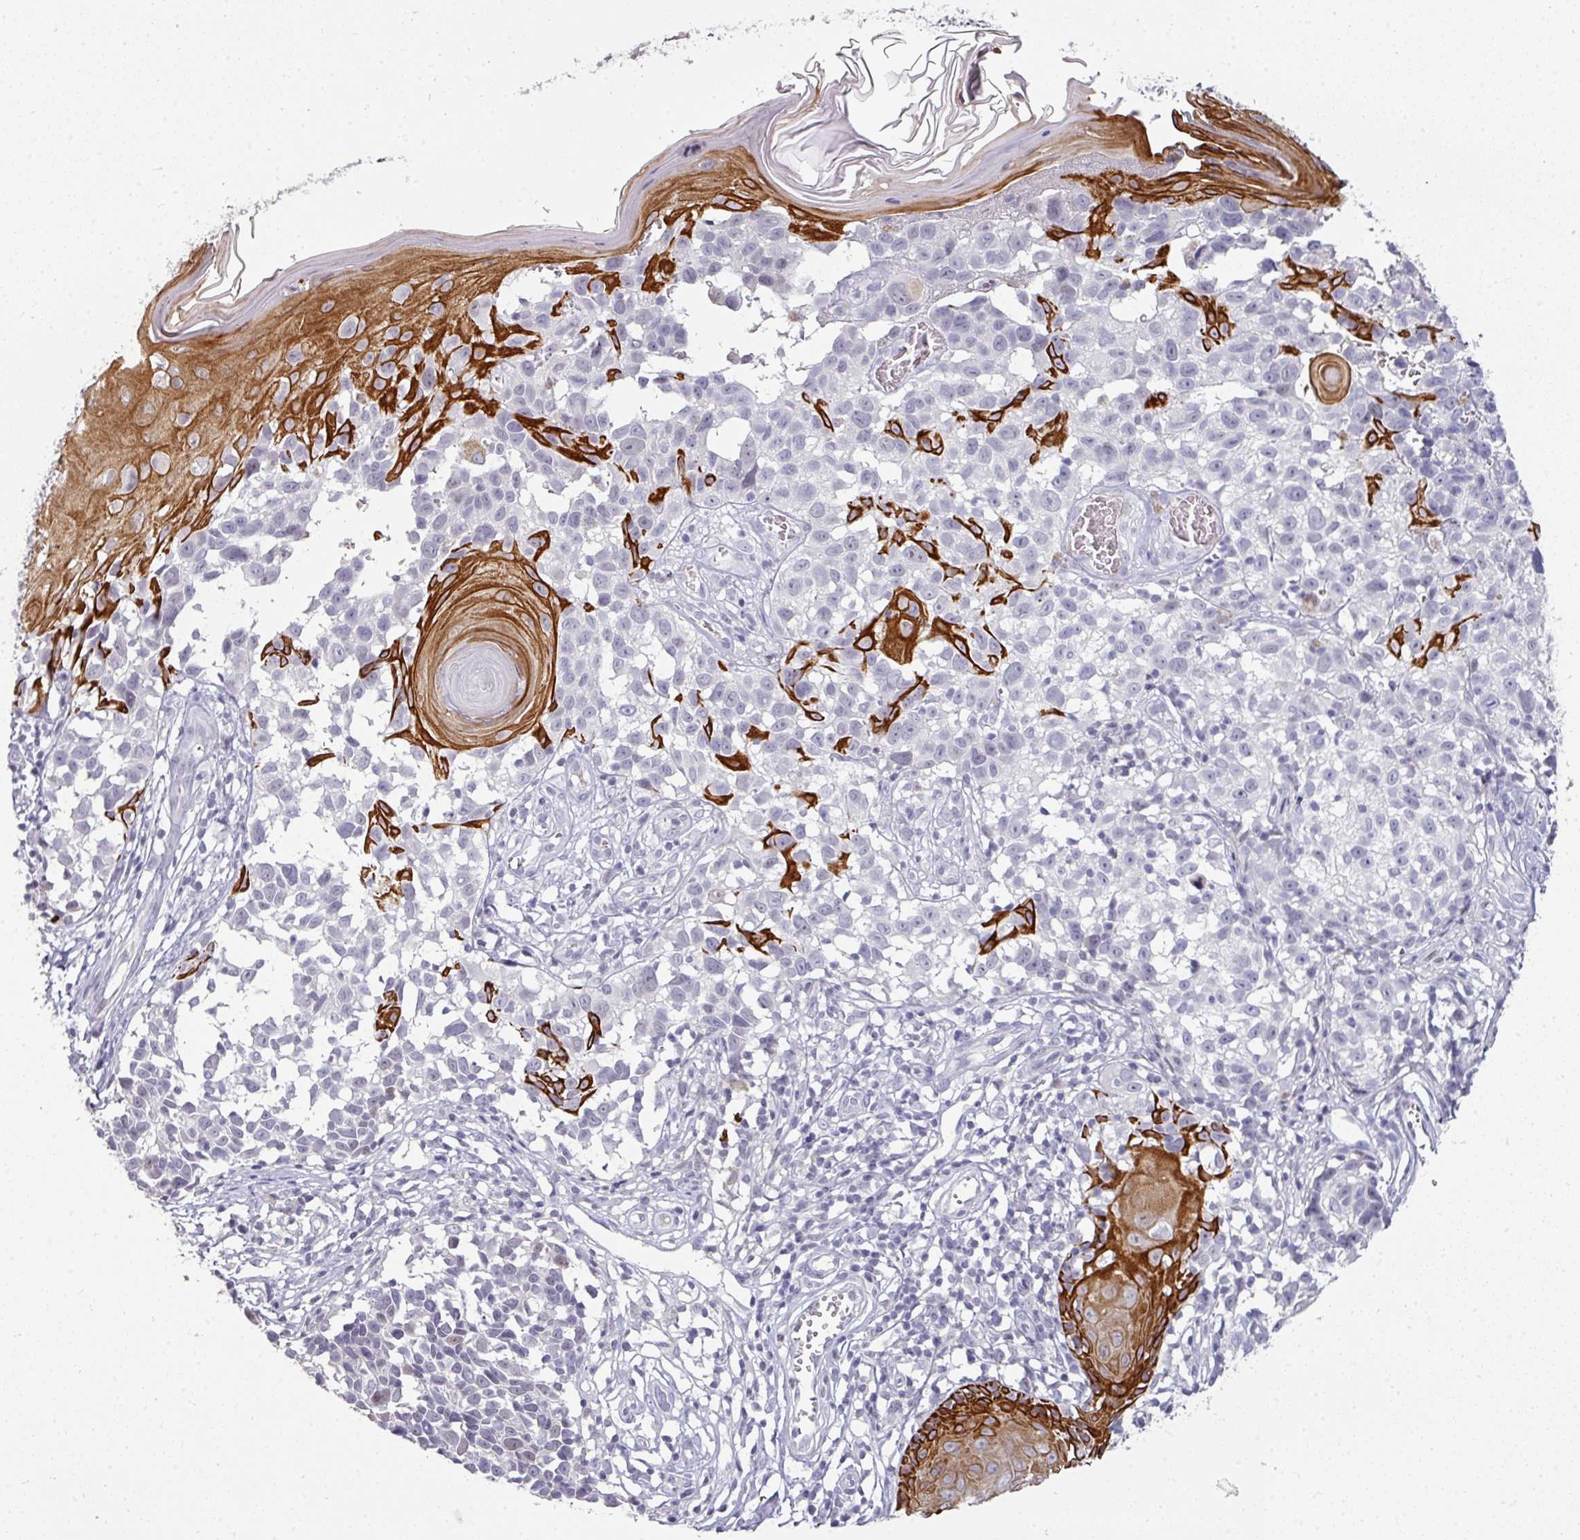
{"staining": {"intensity": "negative", "quantity": "none", "location": "none"}, "tissue": "melanoma", "cell_type": "Tumor cells", "image_type": "cancer", "snomed": [{"axis": "morphology", "description": "Malignant melanoma, NOS"}, {"axis": "topography", "description": "Skin"}], "caption": "This is an immunohistochemistry micrograph of melanoma. There is no expression in tumor cells.", "gene": "GTF2H3", "patient": {"sex": "male", "age": 73}}